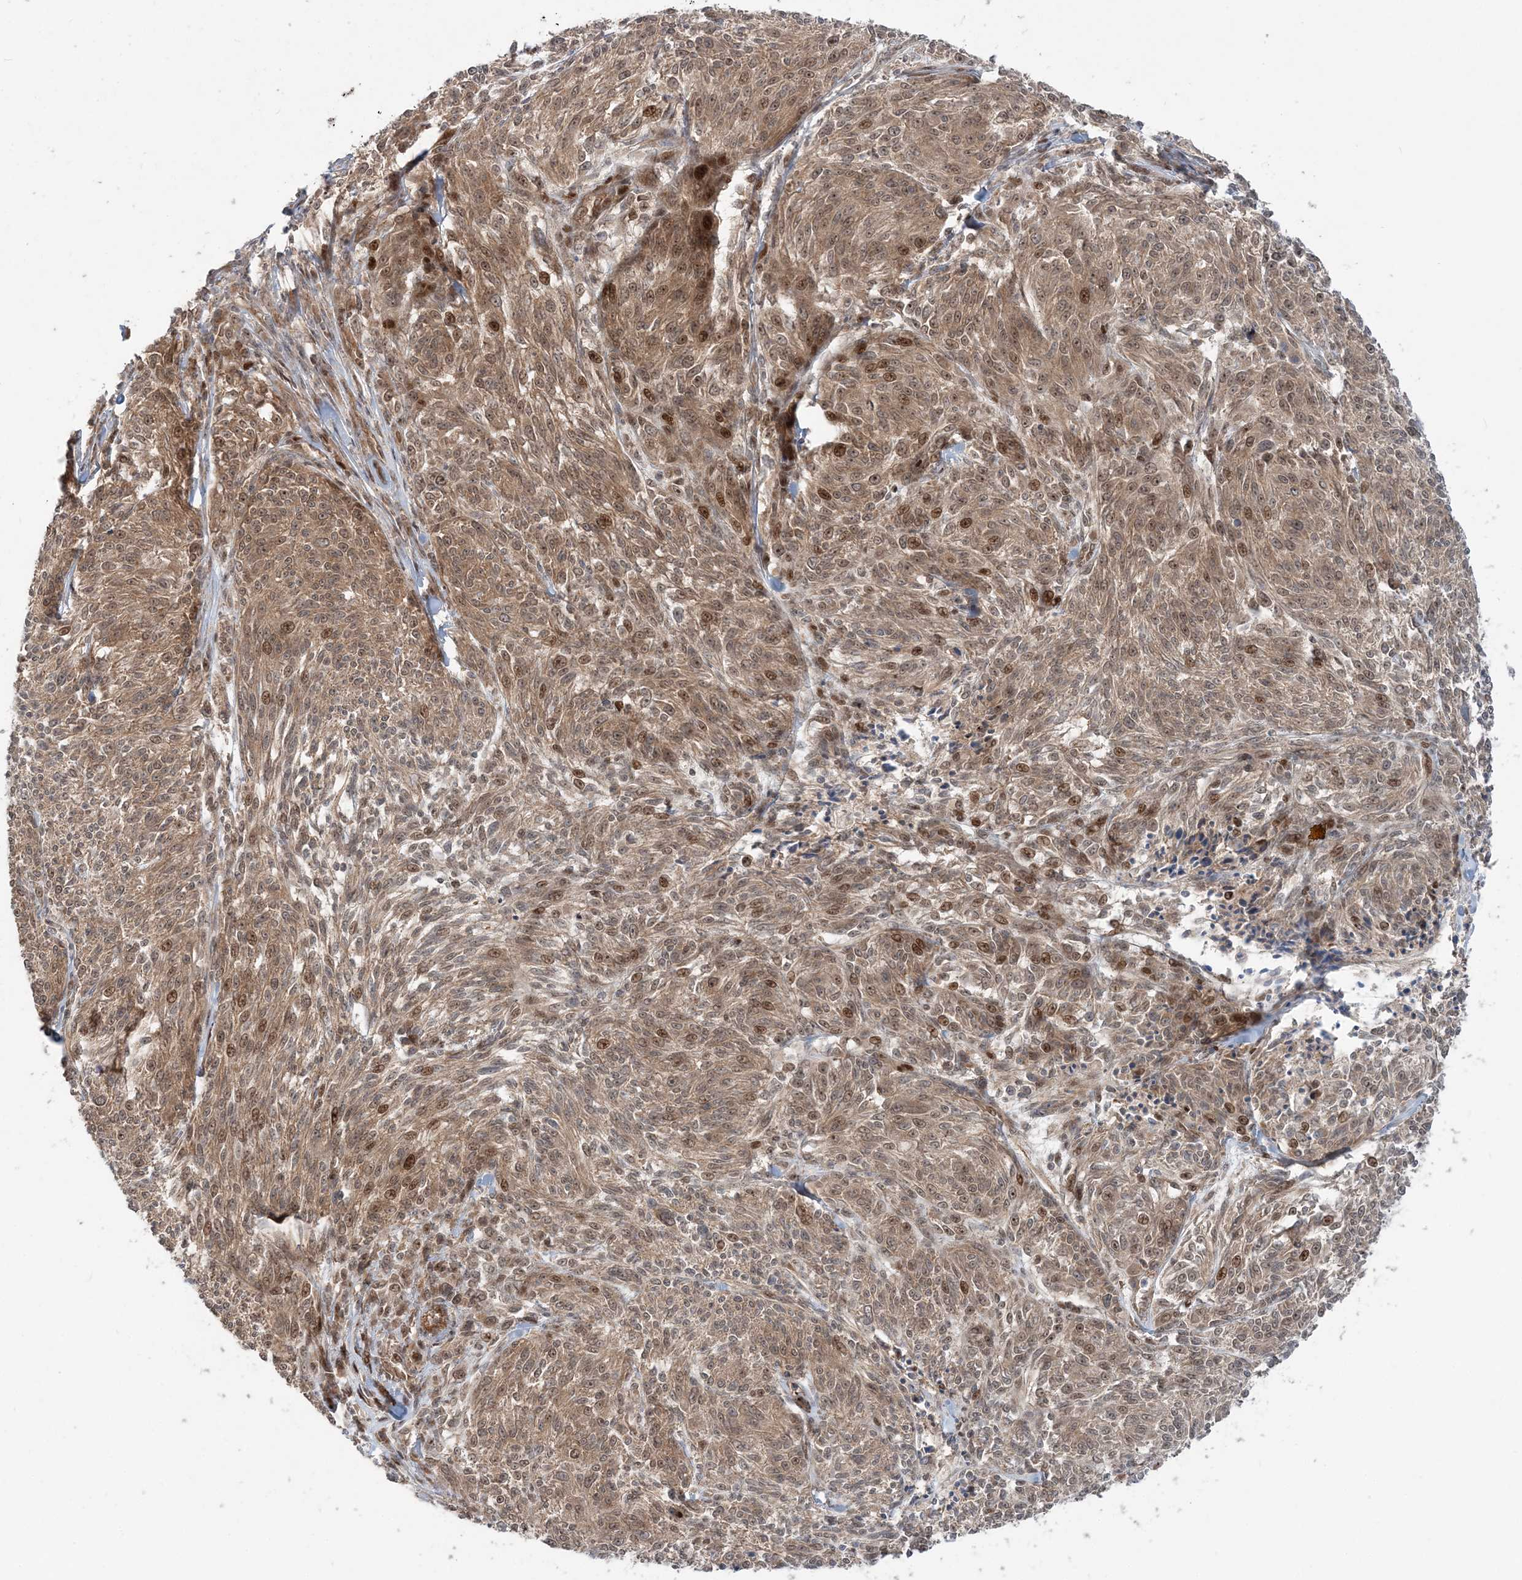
{"staining": {"intensity": "moderate", "quantity": ">75%", "location": "cytoplasmic/membranous,nuclear"}, "tissue": "melanoma", "cell_type": "Tumor cells", "image_type": "cancer", "snomed": [{"axis": "morphology", "description": "Malignant melanoma, NOS"}, {"axis": "topography", "description": "Skin of trunk"}], "caption": "Brown immunohistochemical staining in melanoma shows moderate cytoplasmic/membranous and nuclear staining in approximately >75% of tumor cells.", "gene": "GEMIN5", "patient": {"sex": "male", "age": 71}}